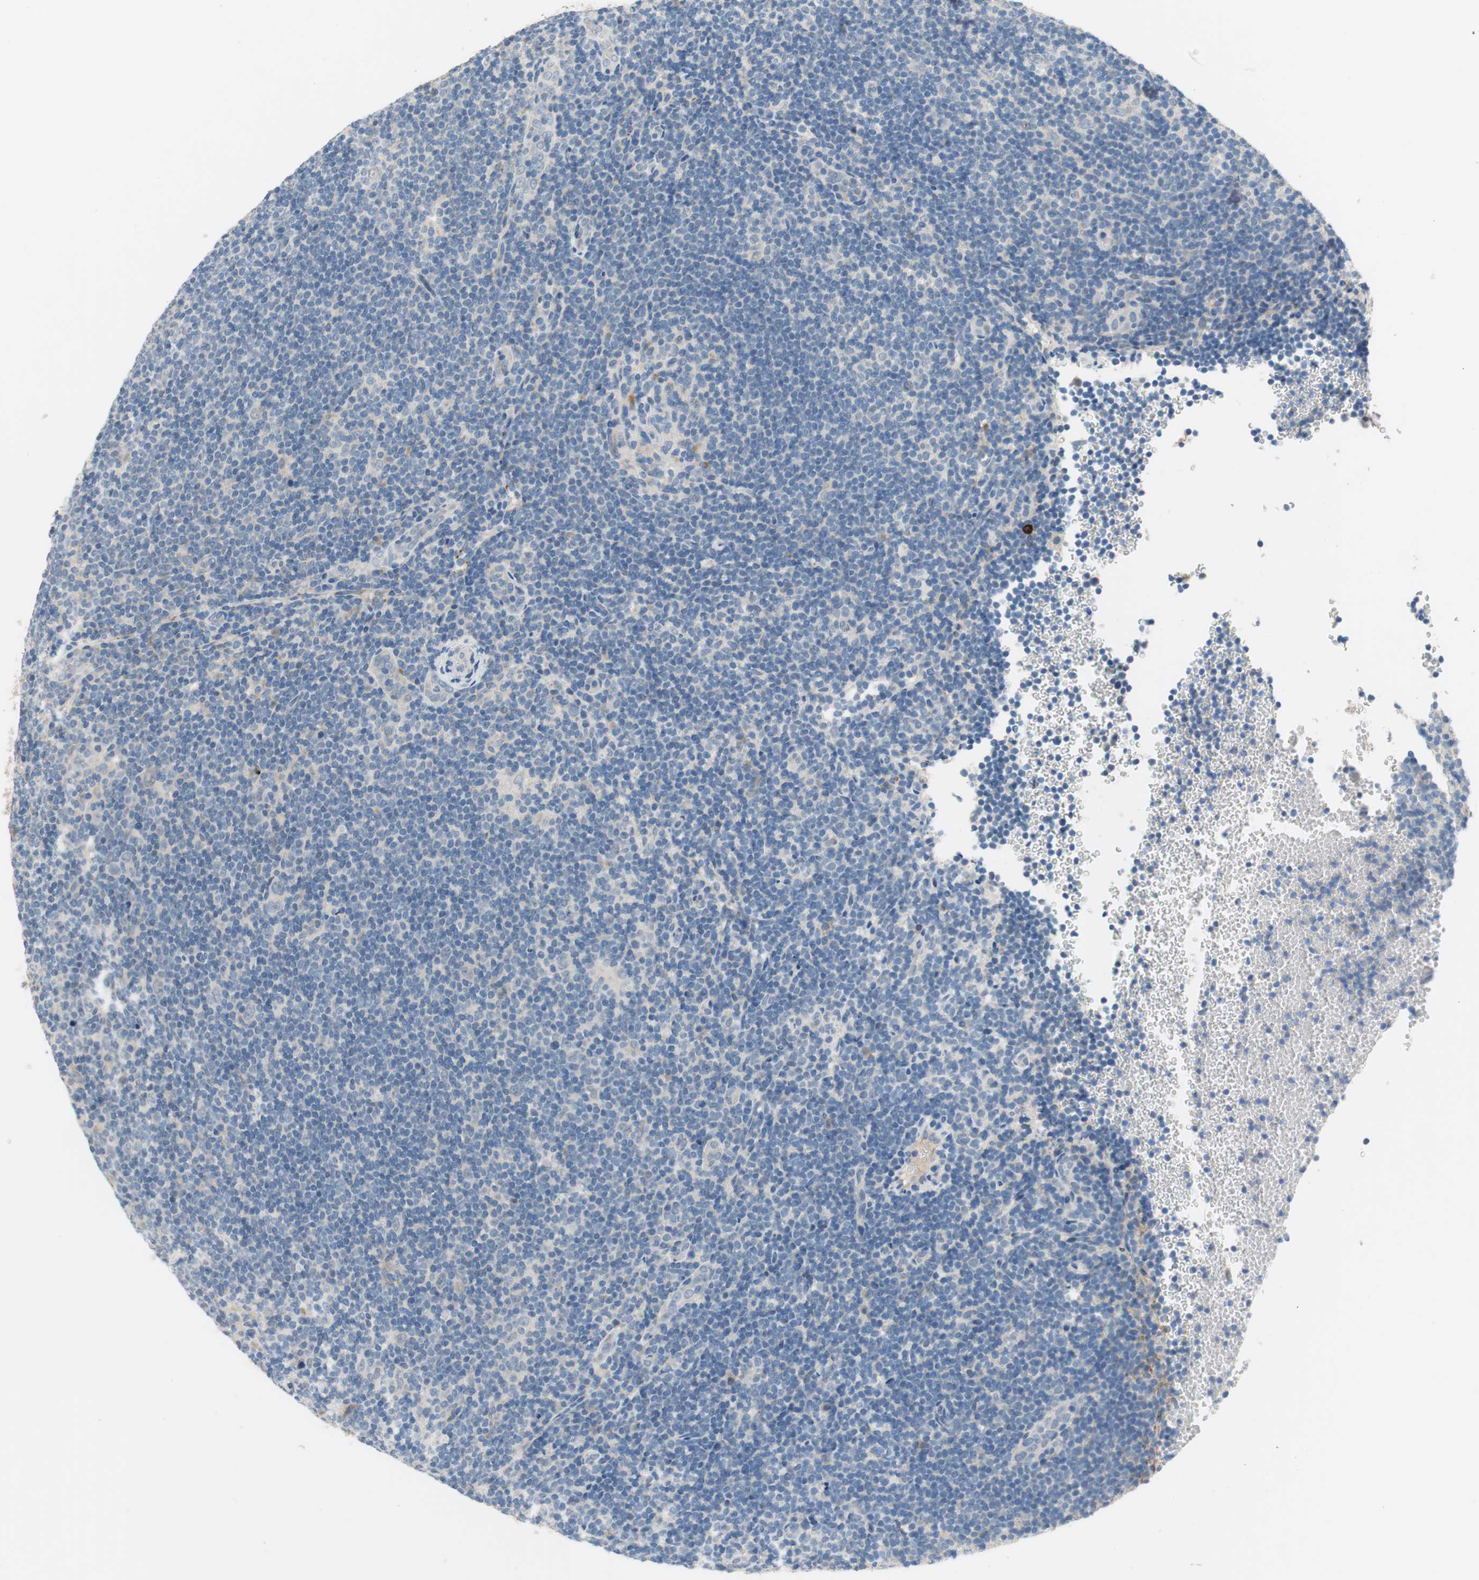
{"staining": {"intensity": "negative", "quantity": "none", "location": "none"}, "tissue": "lymphoma", "cell_type": "Tumor cells", "image_type": "cancer", "snomed": [{"axis": "morphology", "description": "Hodgkin's disease, NOS"}, {"axis": "topography", "description": "Lymph node"}], "caption": "Immunohistochemistry (IHC) of human lymphoma demonstrates no expression in tumor cells. (DAB IHC, high magnification).", "gene": "COL12A1", "patient": {"sex": "female", "age": 57}}